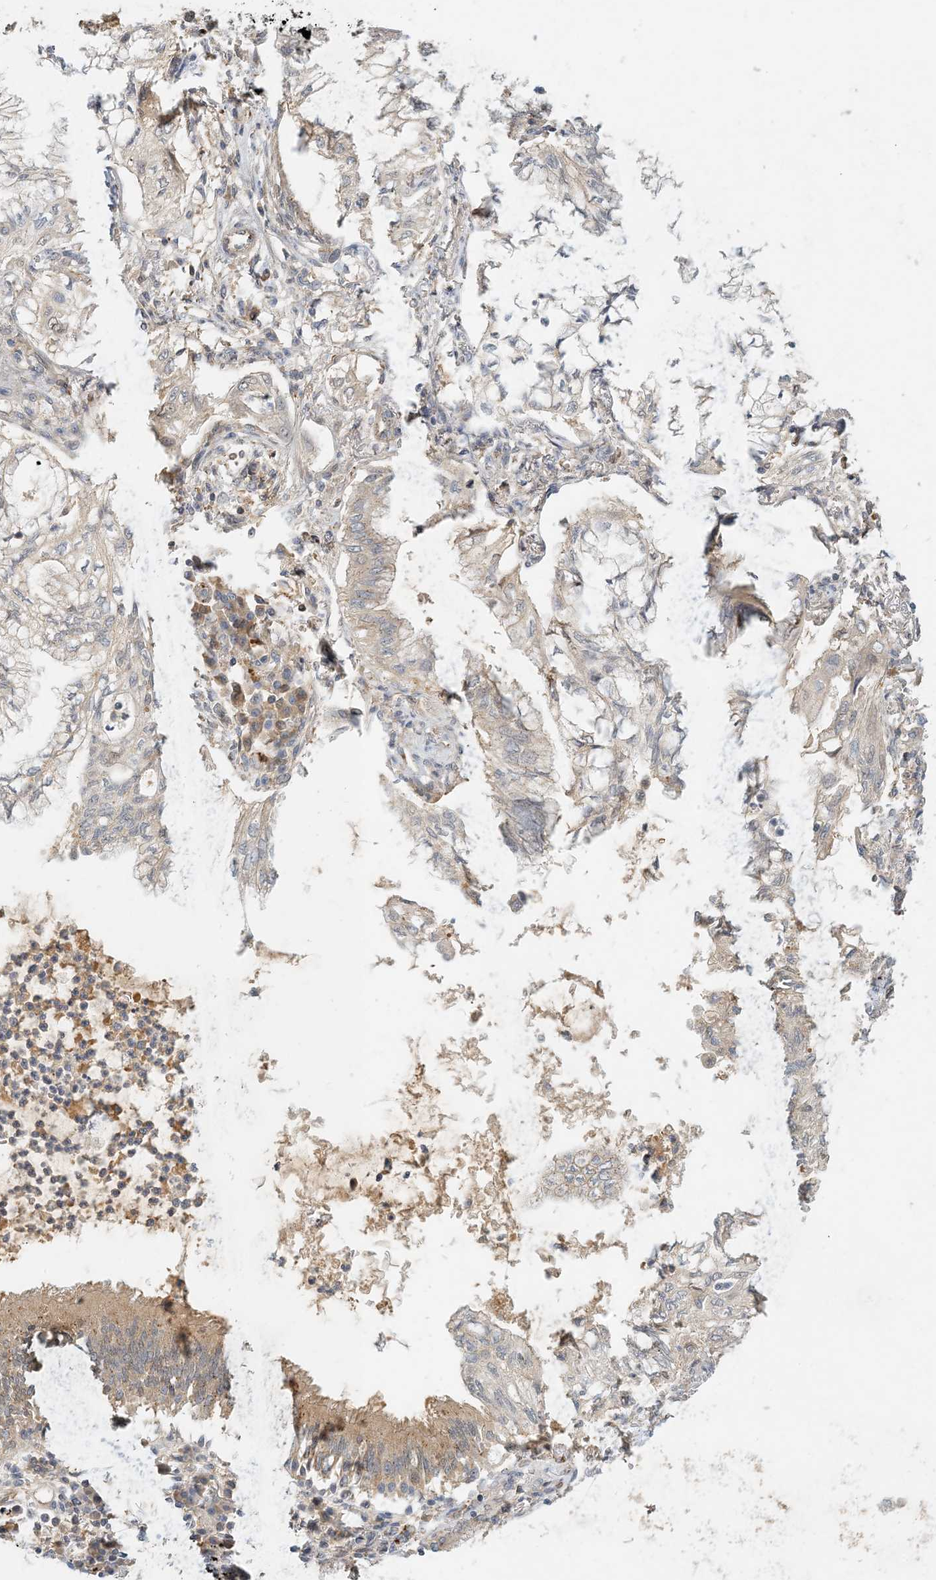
{"staining": {"intensity": "weak", "quantity": "<25%", "location": "cytoplasmic/membranous"}, "tissue": "lung cancer", "cell_type": "Tumor cells", "image_type": "cancer", "snomed": [{"axis": "morphology", "description": "Adenocarcinoma, NOS"}, {"axis": "topography", "description": "Lung"}], "caption": "This is an IHC photomicrograph of human lung adenocarcinoma. There is no staining in tumor cells.", "gene": "ZBTB3", "patient": {"sex": "female", "age": 70}}